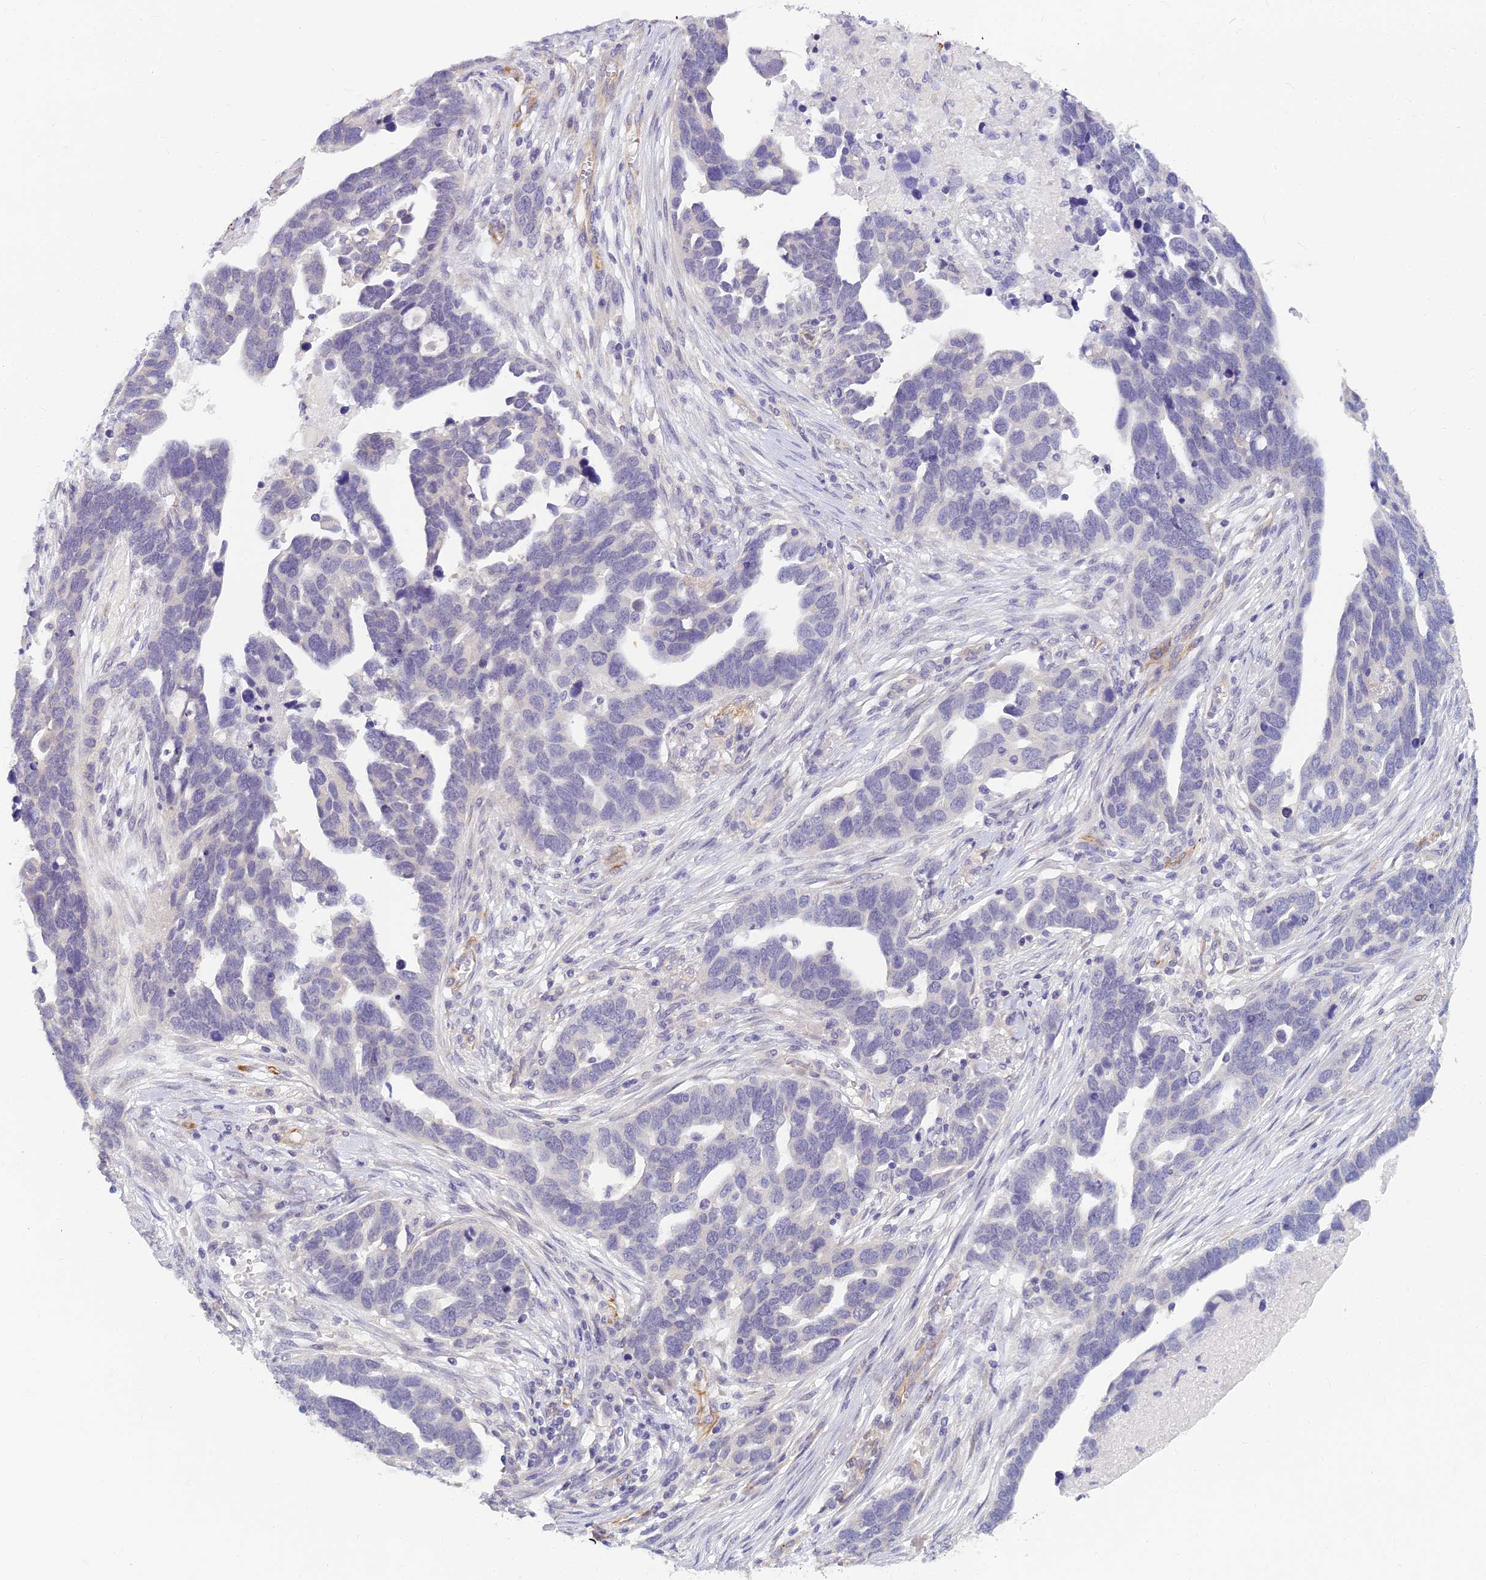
{"staining": {"intensity": "negative", "quantity": "none", "location": "none"}, "tissue": "ovarian cancer", "cell_type": "Tumor cells", "image_type": "cancer", "snomed": [{"axis": "morphology", "description": "Cystadenocarcinoma, serous, NOS"}, {"axis": "topography", "description": "Ovary"}], "caption": "Protein analysis of ovarian cancer (serous cystadenocarcinoma) reveals no significant positivity in tumor cells.", "gene": "RGL3", "patient": {"sex": "female", "age": 54}}